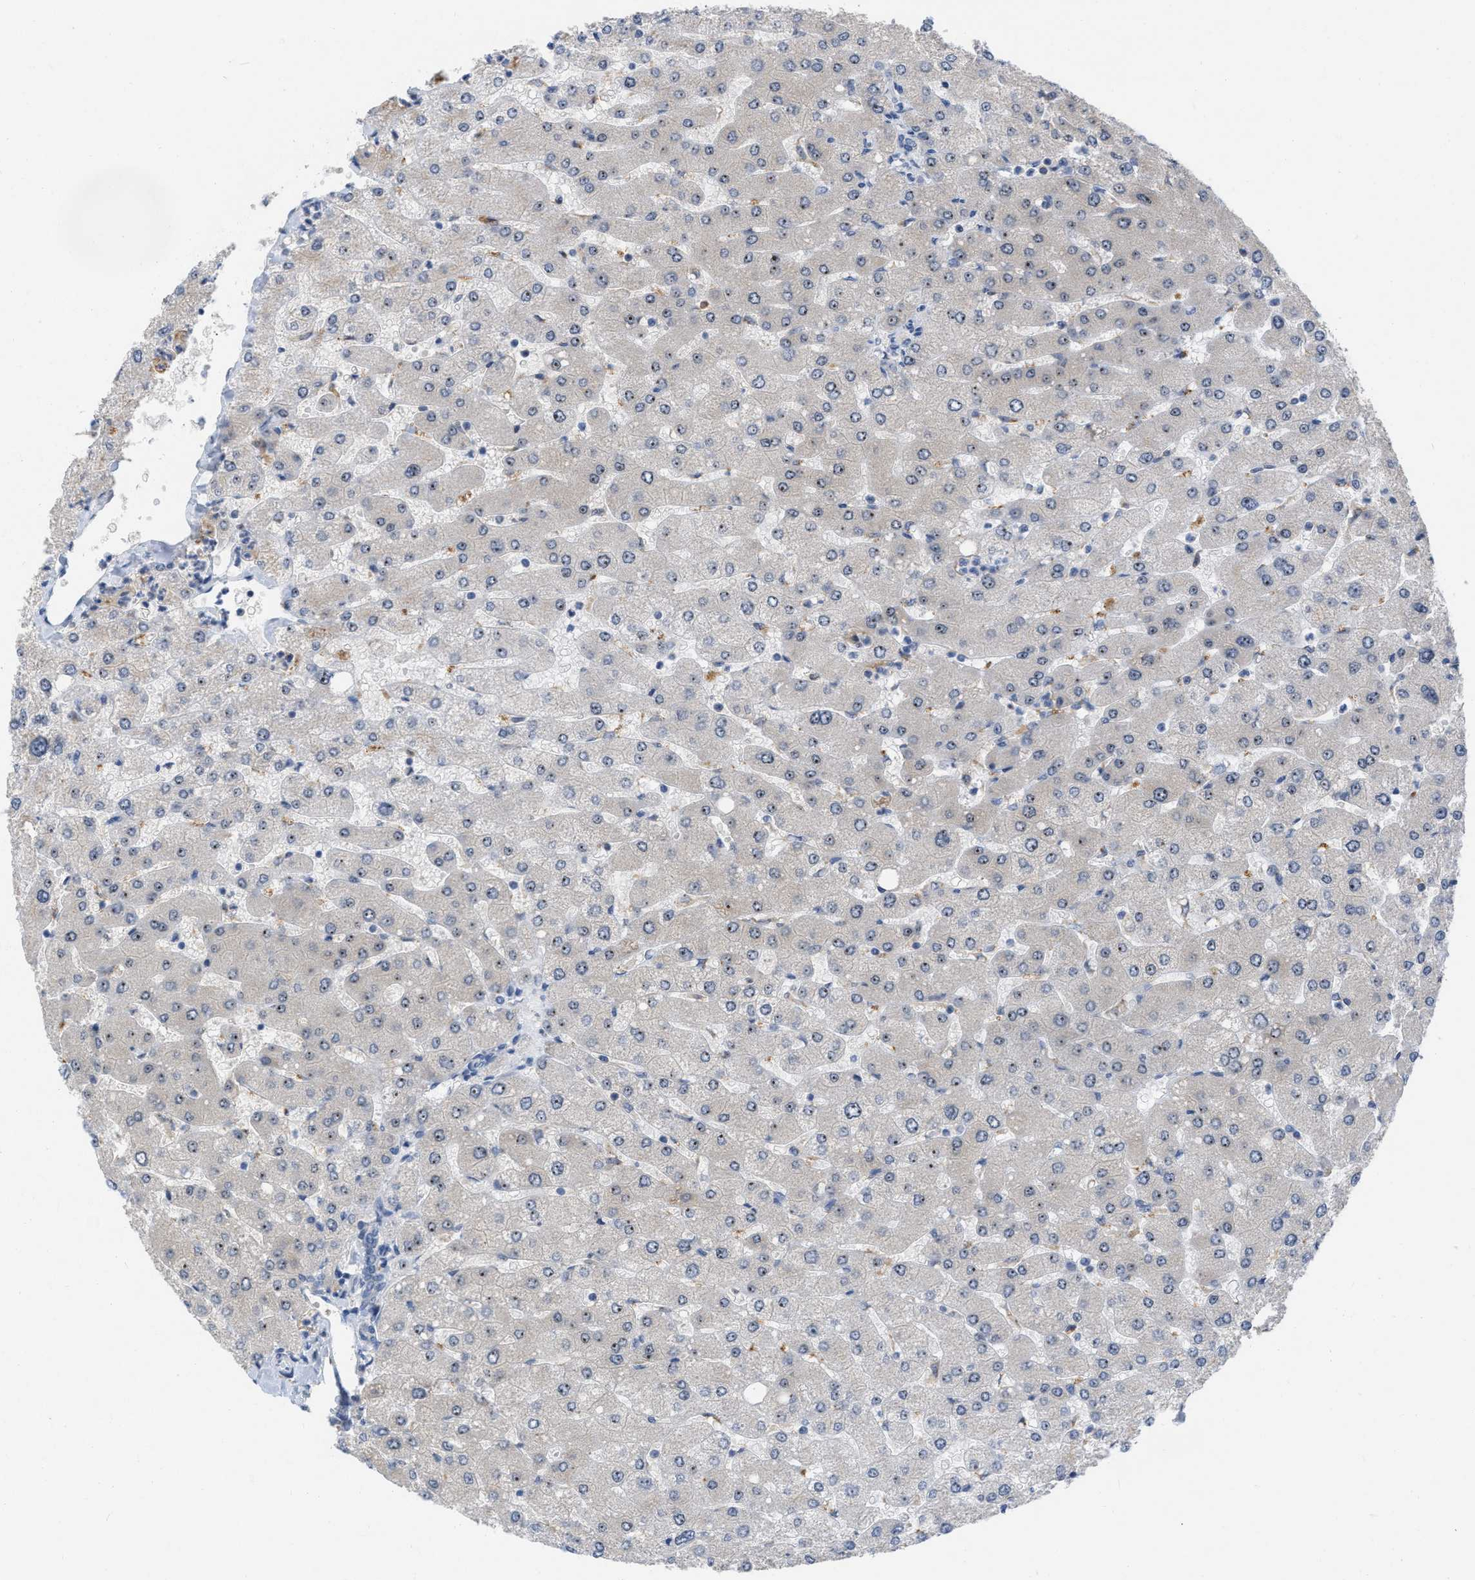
{"staining": {"intensity": "negative", "quantity": "none", "location": "none"}, "tissue": "liver", "cell_type": "Cholangiocytes", "image_type": "normal", "snomed": [{"axis": "morphology", "description": "Normal tissue, NOS"}, {"axis": "topography", "description": "Liver"}], "caption": "This is an IHC photomicrograph of benign human liver. There is no positivity in cholangiocytes.", "gene": "ELAC2", "patient": {"sex": "male", "age": 55}}